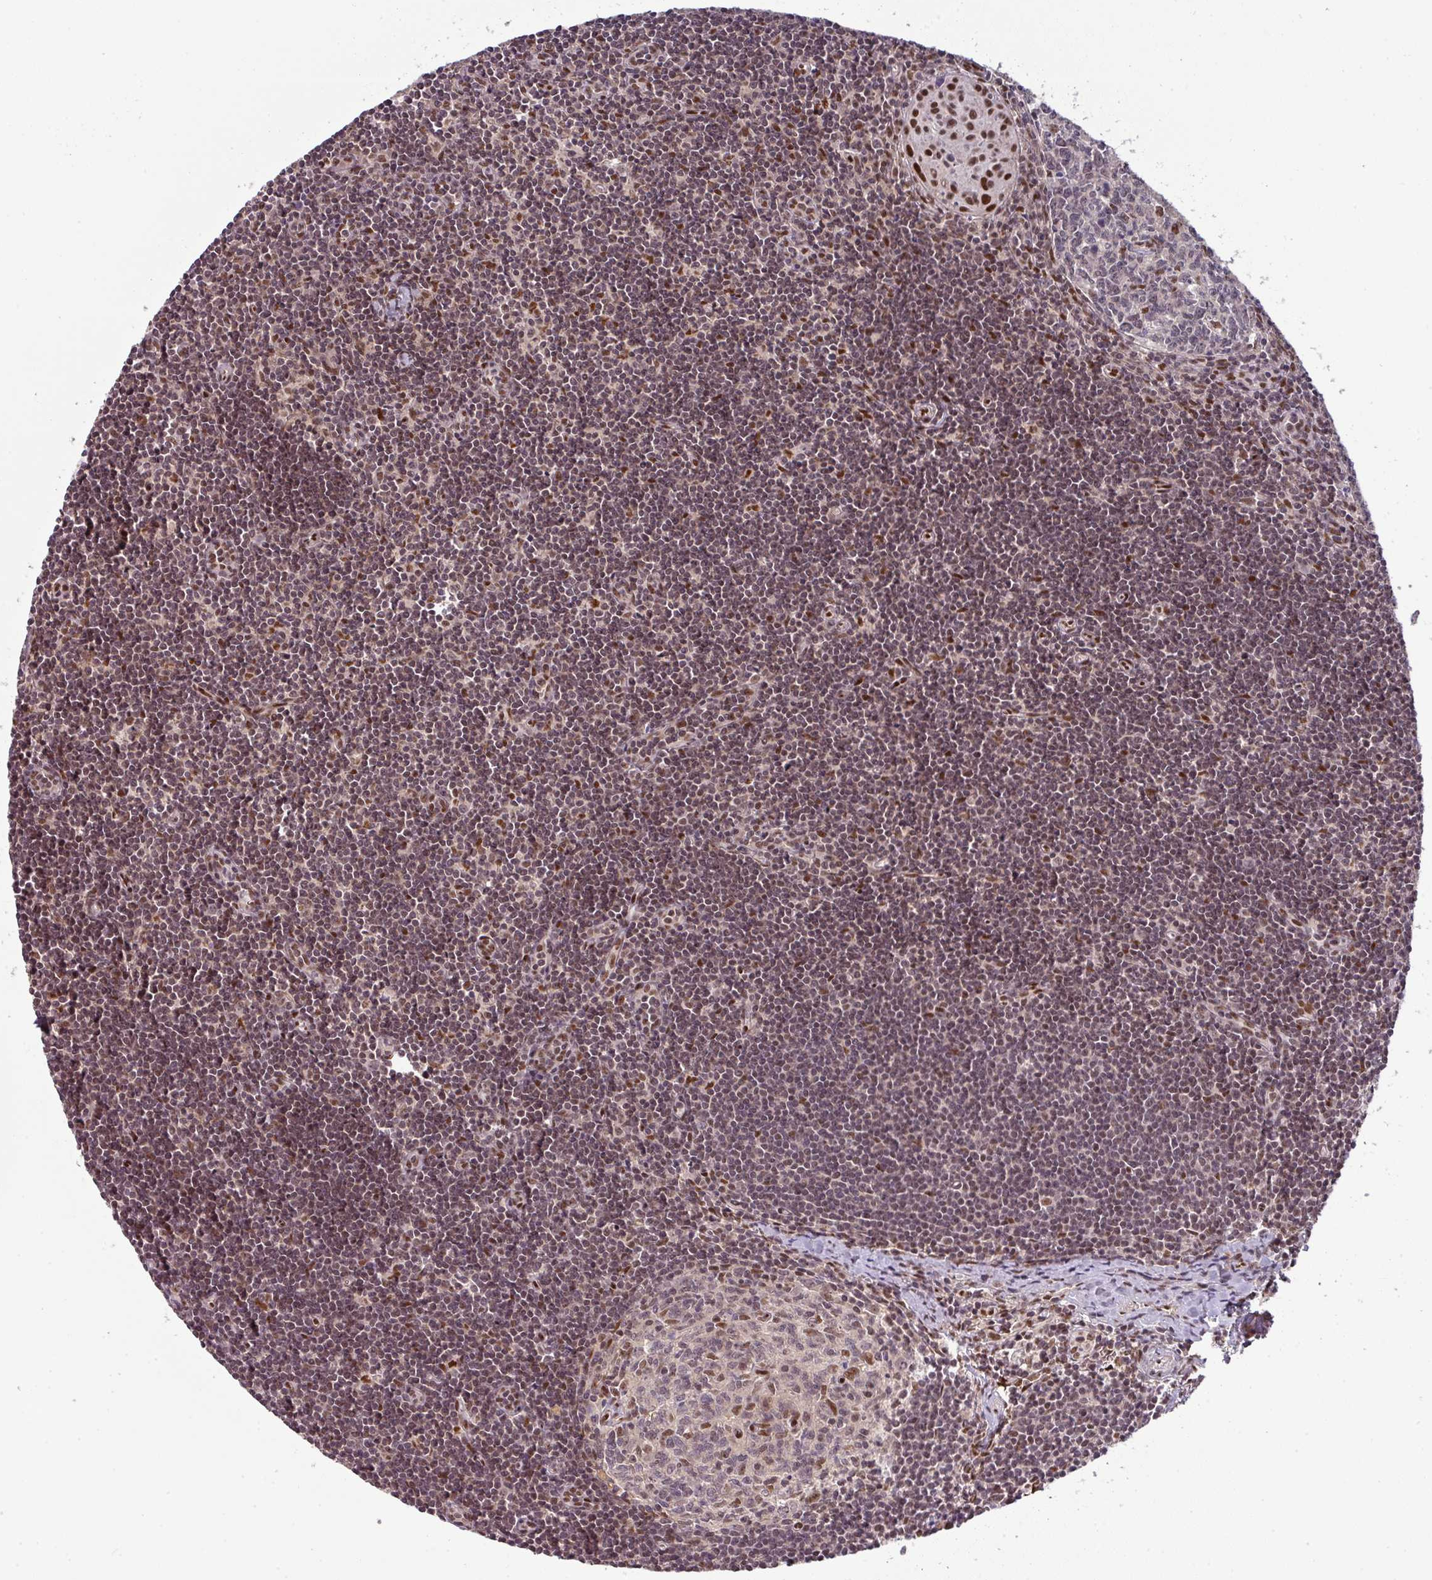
{"staining": {"intensity": "moderate", "quantity": "<25%", "location": "nuclear"}, "tissue": "lymph node", "cell_type": "Germinal center cells", "image_type": "normal", "snomed": [{"axis": "morphology", "description": "Normal tissue, NOS"}, {"axis": "topography", "description": "Lymph node"}], "caption": "Moderate nuclear staining is appreciated in approximately <25% of germinal center cells in unremarkable lymph node.", "gene": "CIC", "patient": {"sex": "female", "age": 29}}